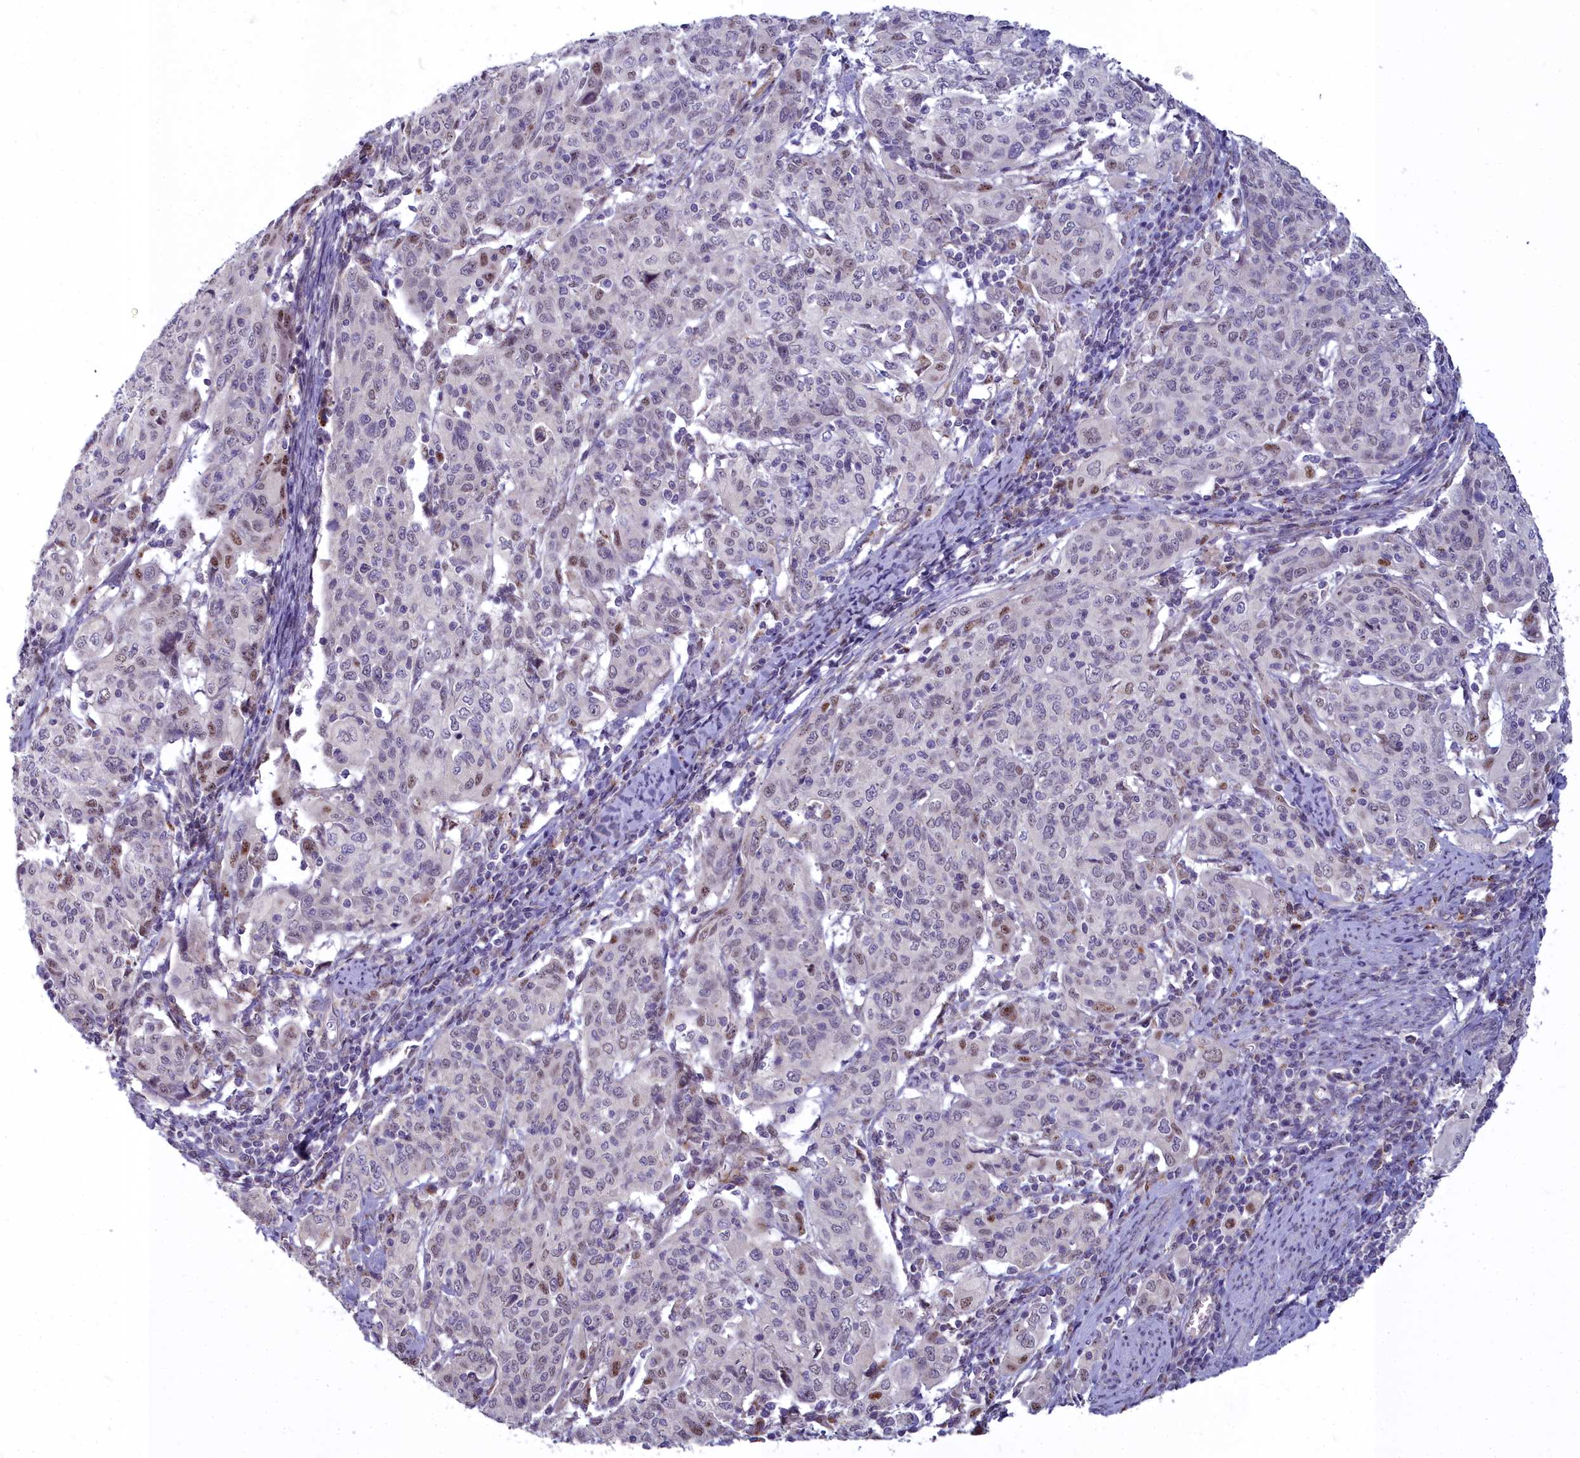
{"staining": {"intensity": "moderate", "quantity": "<25%", "location": "nuclear"}, "tissue": "cervical cancer", "cell_type": "Tumor cells", "image_type": "cancer", "snomed": [{"axis": "morphology", "description": "Squamous cell carcinoma, NOS"}, {"axis": "topography", "description": "Cervix"}], "caption": "Protein staining exhibits moderate nuclear expression in approximately <25% of tumor cells in cervical squamous cell carcinoma.", "gene": "WDPCP", "patient": {"sex": "female", "age": 67}}